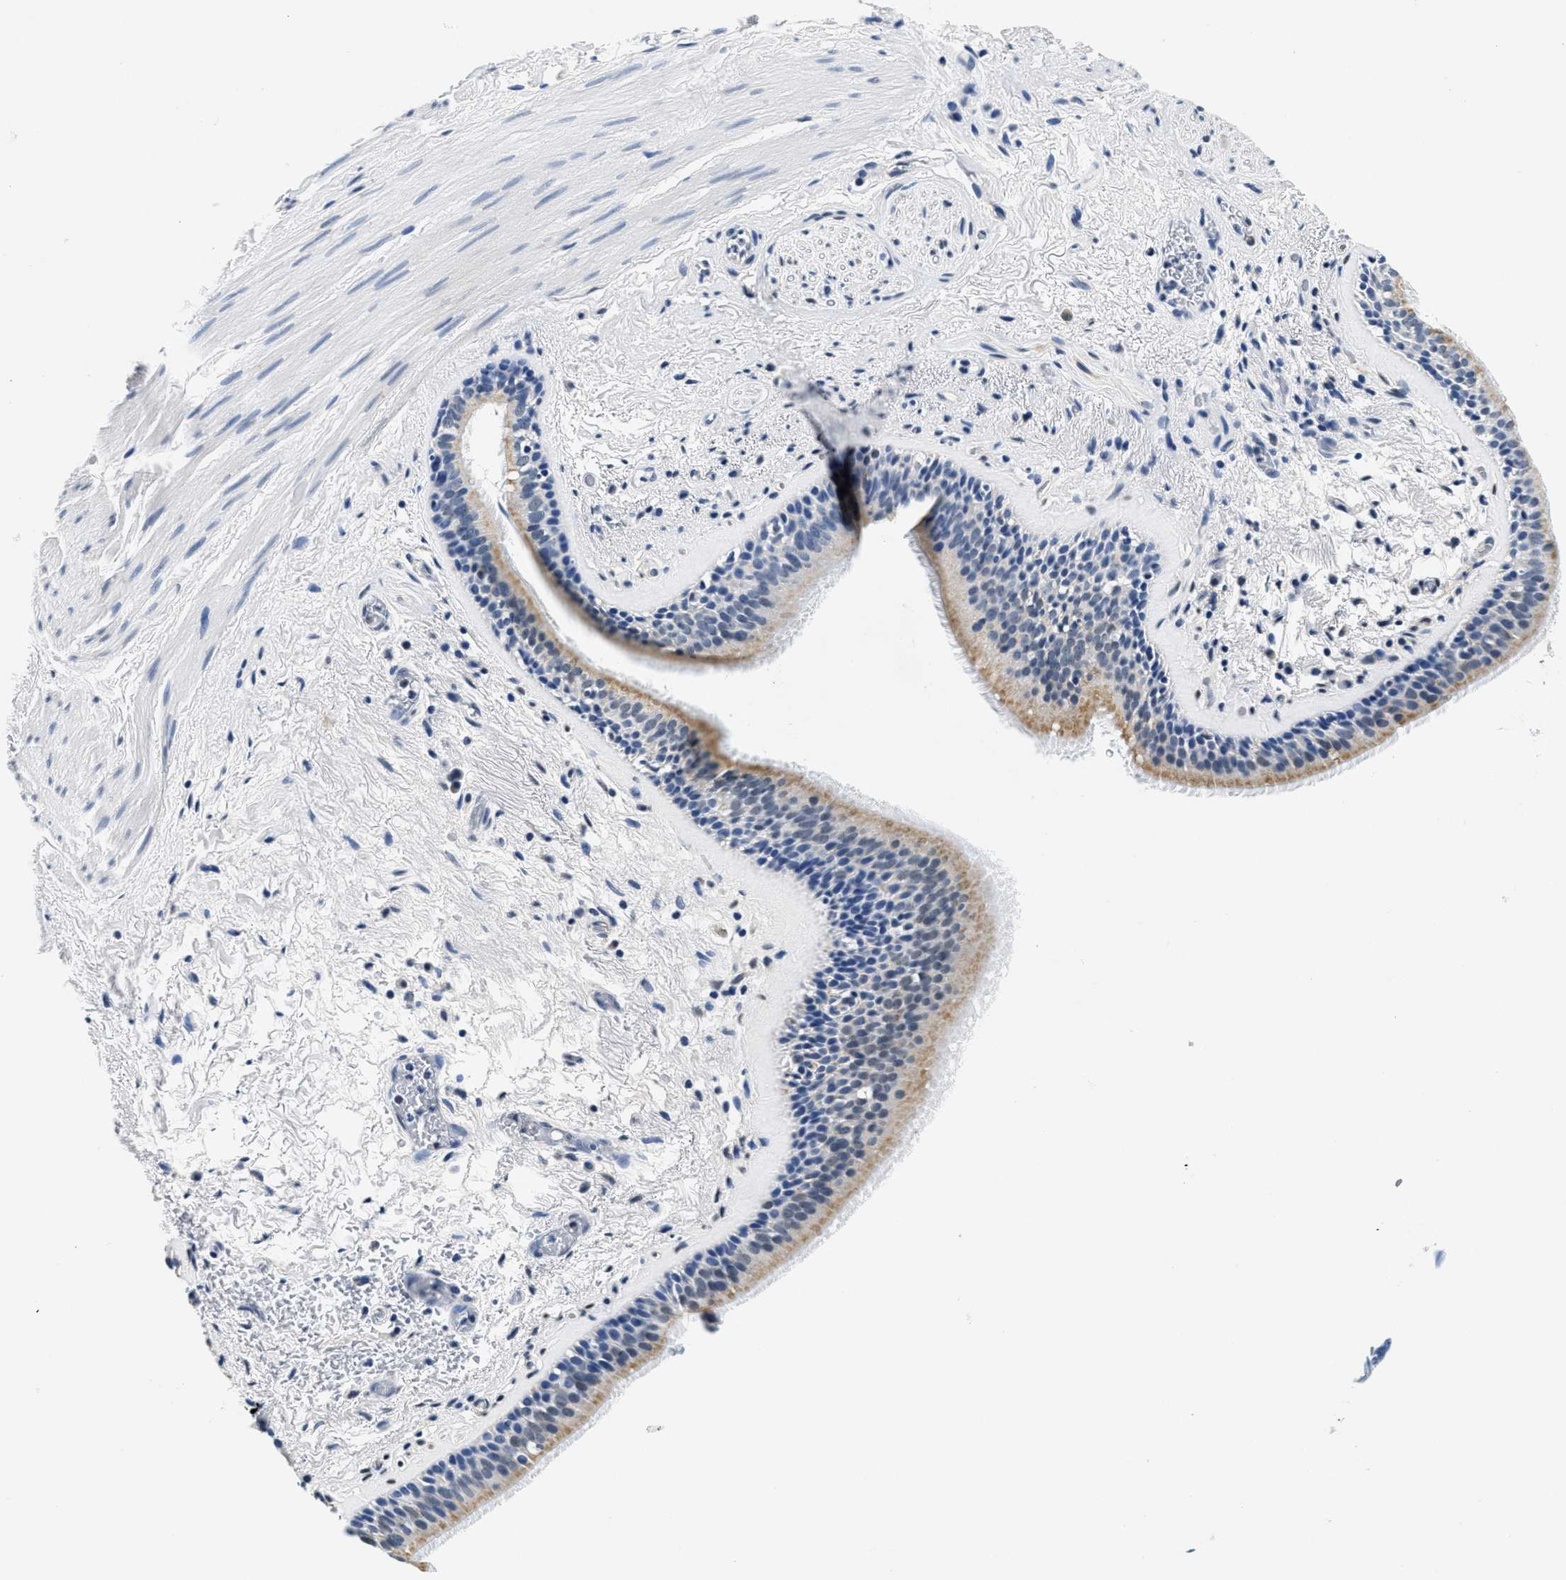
{"staining": {"intensity": "moderate", "quantity": "<25%", "location": "cytoplasmic/membranous"}, "tissue": "bronchus", "cell_type": "Respiratory epithelial cells", "image_type": "normal", "snomed": [{"axis": "morphology", "description": "Normal tissue, NOS"}, {"axis": "topography", "description": "Cartilage tissue"}], "caption": "Human bronchus stained for a protein (brown) demonstrates moderate cytoplasmic/membranous positive staining in about <25% of respiratory epithelial cells.", "gene": "HS3ST2", "patient": {"sex": "female", "age": 63}}